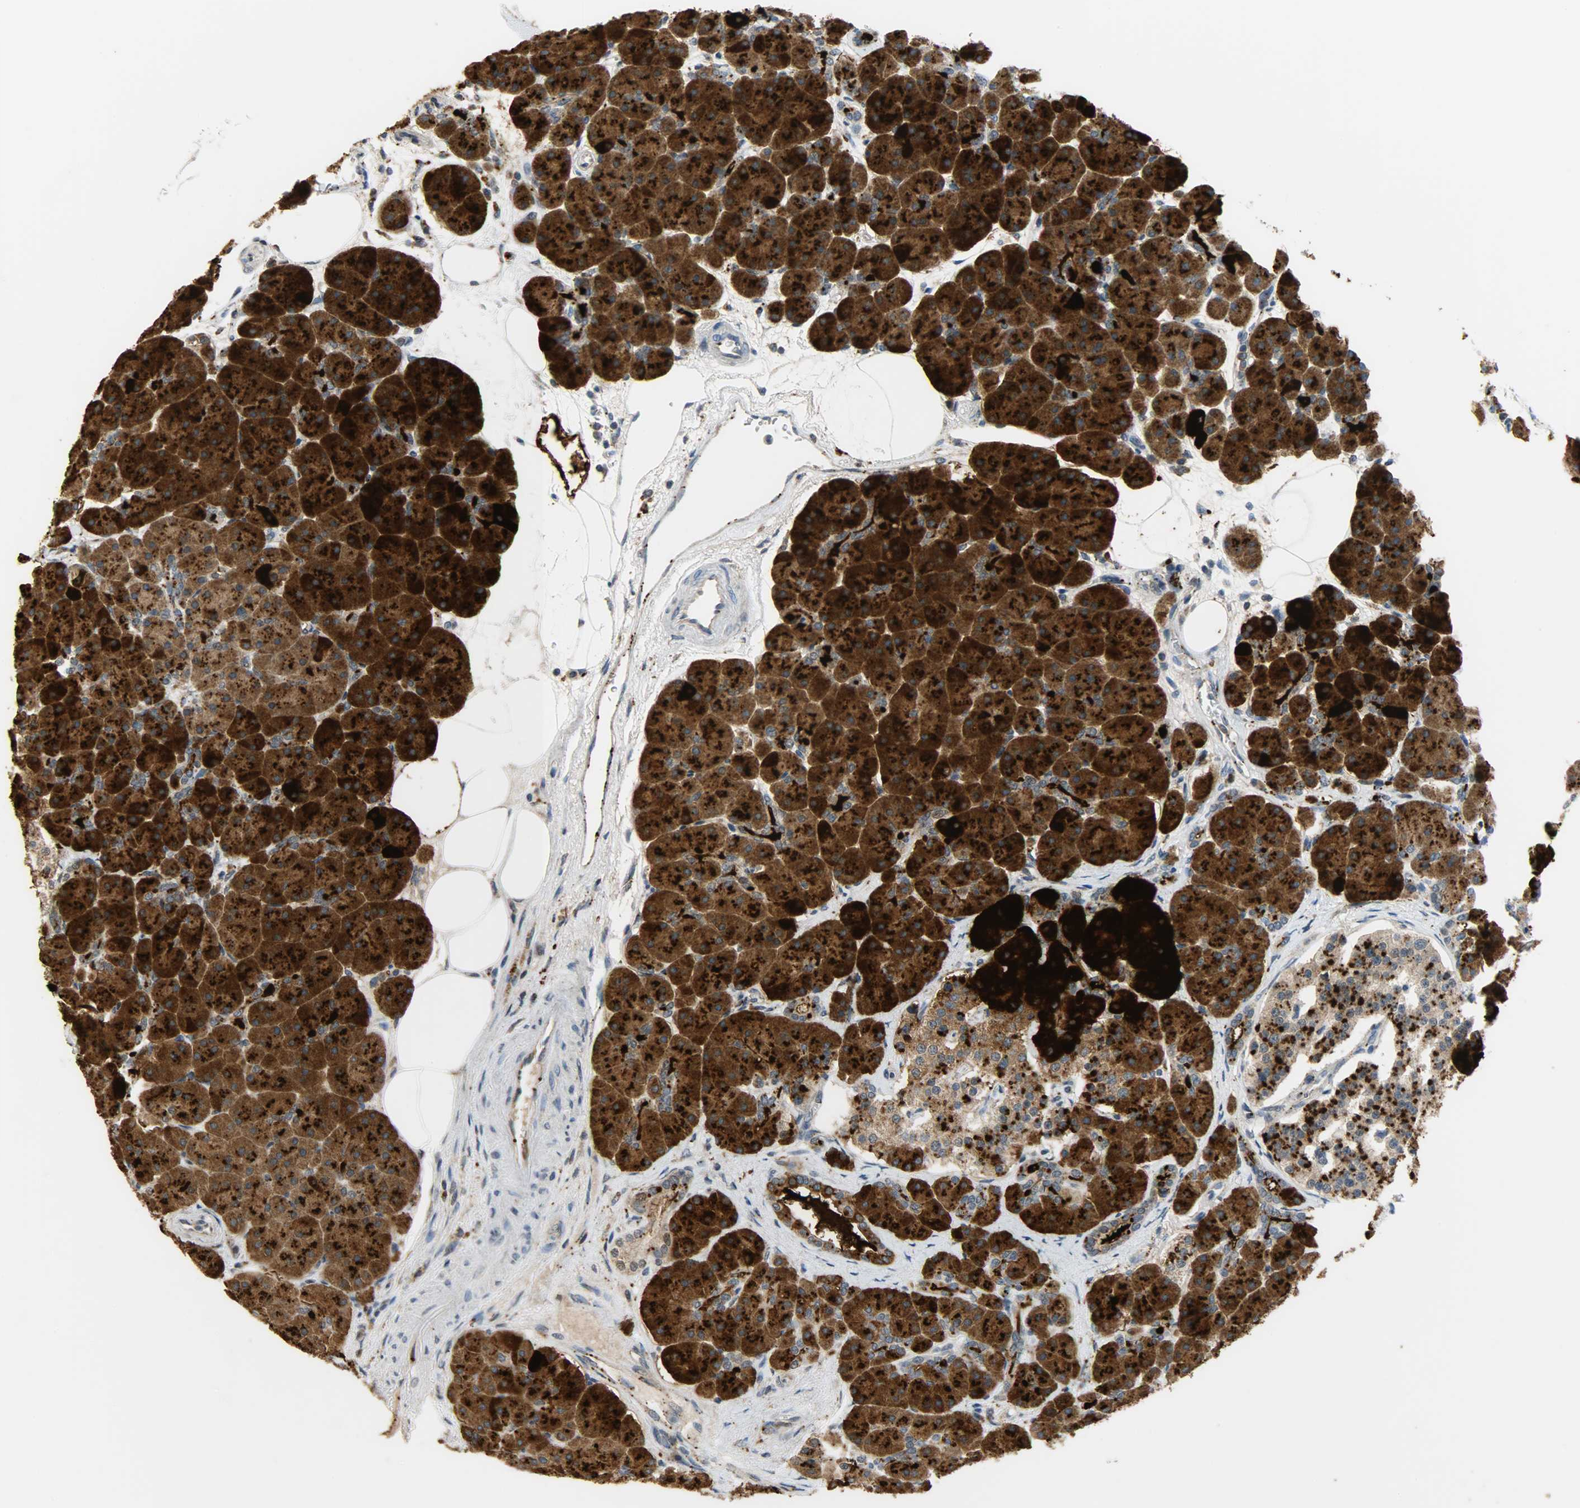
{"staining": {"intensity": "strong", "quantity": ">75%", "location": "cytoplasmic/membranous"}, "tissue": "pancreas", "cell_type": "Exocrine glandular cells", "image_type": "normal", "snomed": [{"axis": "morphology", "description": "Normal tissue, NOS"}, {"axis": "topography", "description": "Pancreas"}], "caption": "DAB (3,3'-diaminobenzidine) immunohistochemical staining of unremarkable pancreas exhibits strong cytoplasmic/membranous protein expression in about >75% of exocrine glandular cells.", "gene": "GIT2", "patient": {"sex": "male", "age": 66}}